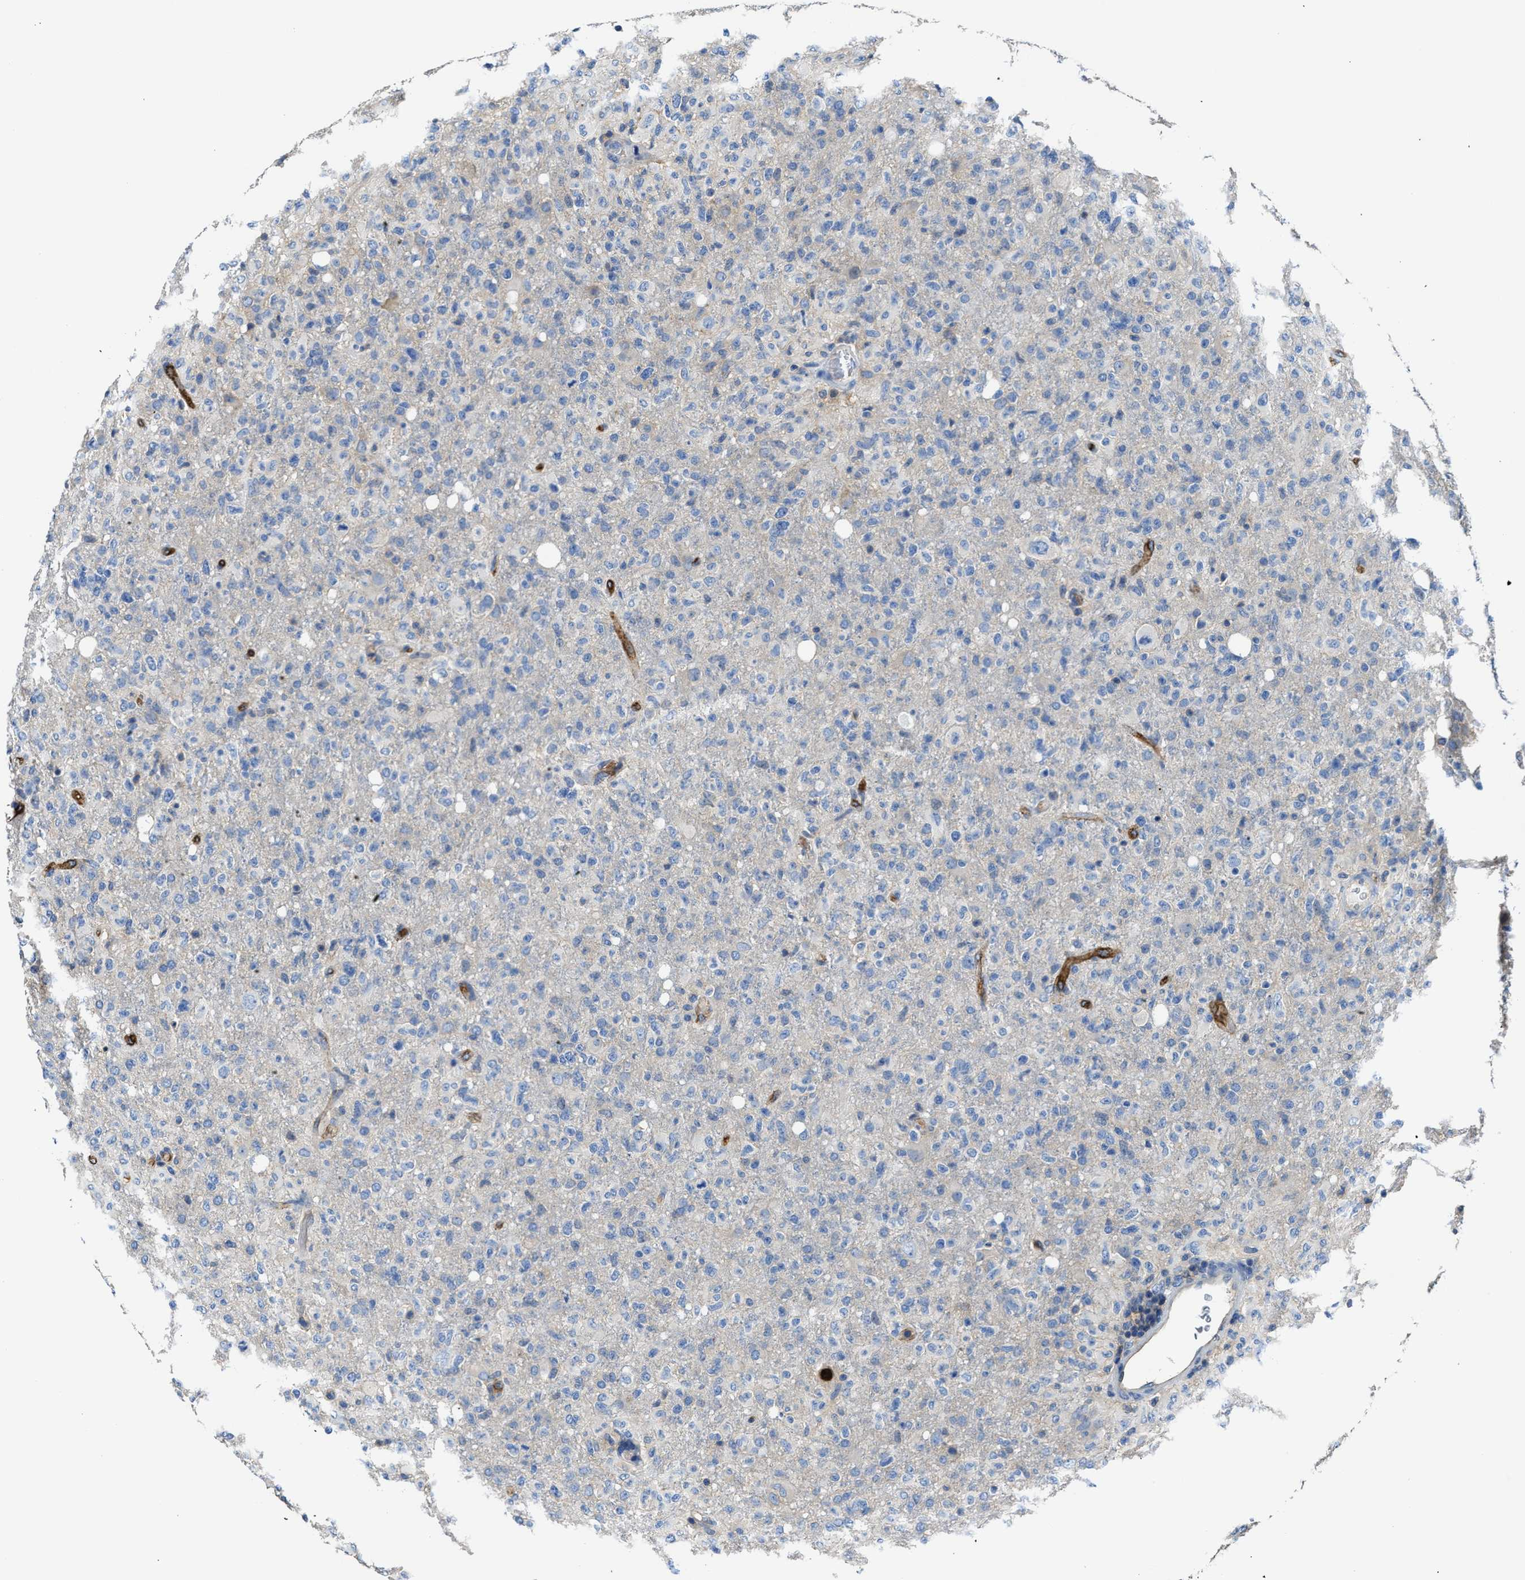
{"staining": {"intensity": "negative", "quantity": "none", "location": "none"}, "tissue": "glioma", "cell_type": "Tumor cells", "image_type": "cancer", "snomed": [{"axis": "morphology", "description": "Glioma, malignant, High grade"}, {"axis": "topography", "description": "Brain"}], "caption": "Histopathology image shows no significant protein positivity in tumor cells of glioma.", "gene": "TRAF6", "patient": {"sex": "female", "age": 57}}